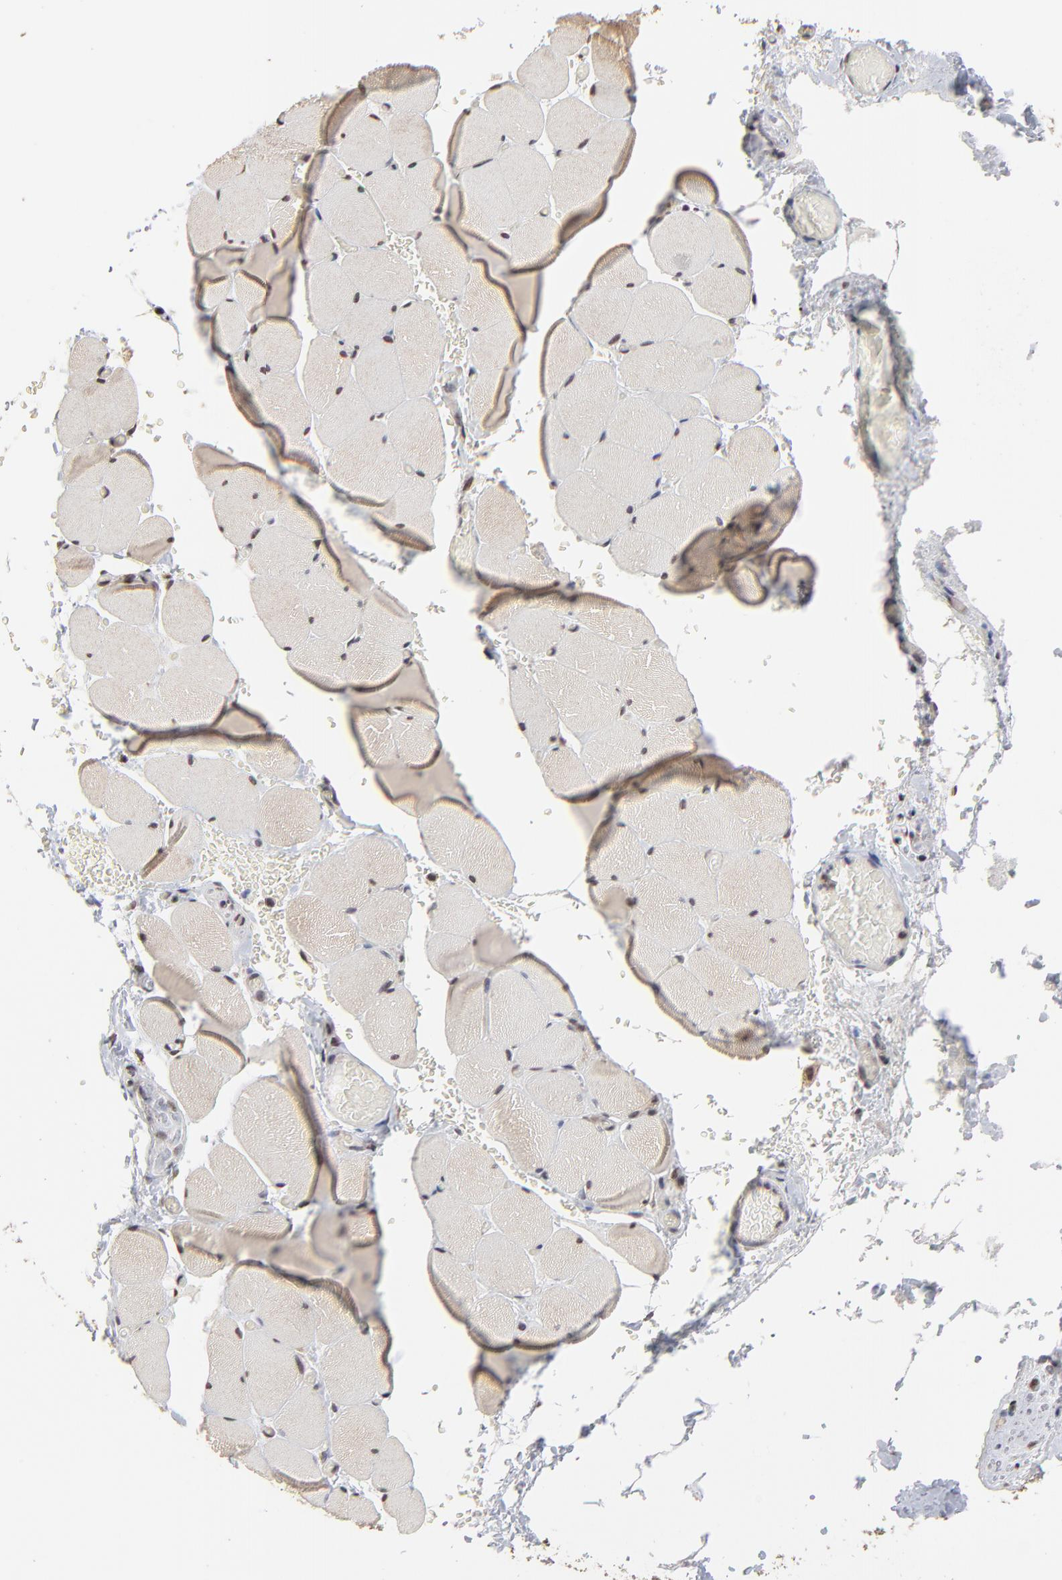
{"staining": {"intensity": "weak", "quantity": "25%-75%", "location": "cytoplasmic/membranous"}, "tissue": "skeletal muscle", "cell_type": "Myocytes", "image_type": "normal", "snomed": [{"axis": "morphology", "description": "Normal tissue, NOS"}, {"axis": "topography", "description": "Skeletal muscle"}, {"axis": "topography", "description": "Soft tissue"}], "caption": "The micrograph shows a brown stain indicating the presence of a protein in the cytoplasmic/membranous of myocytes in skeletal muscle. Immunohistochemistry stains the protein in brown and the nuclei are stained blue.", "gene": "CHM", "patient": {"sex": "female", "age": 58}}